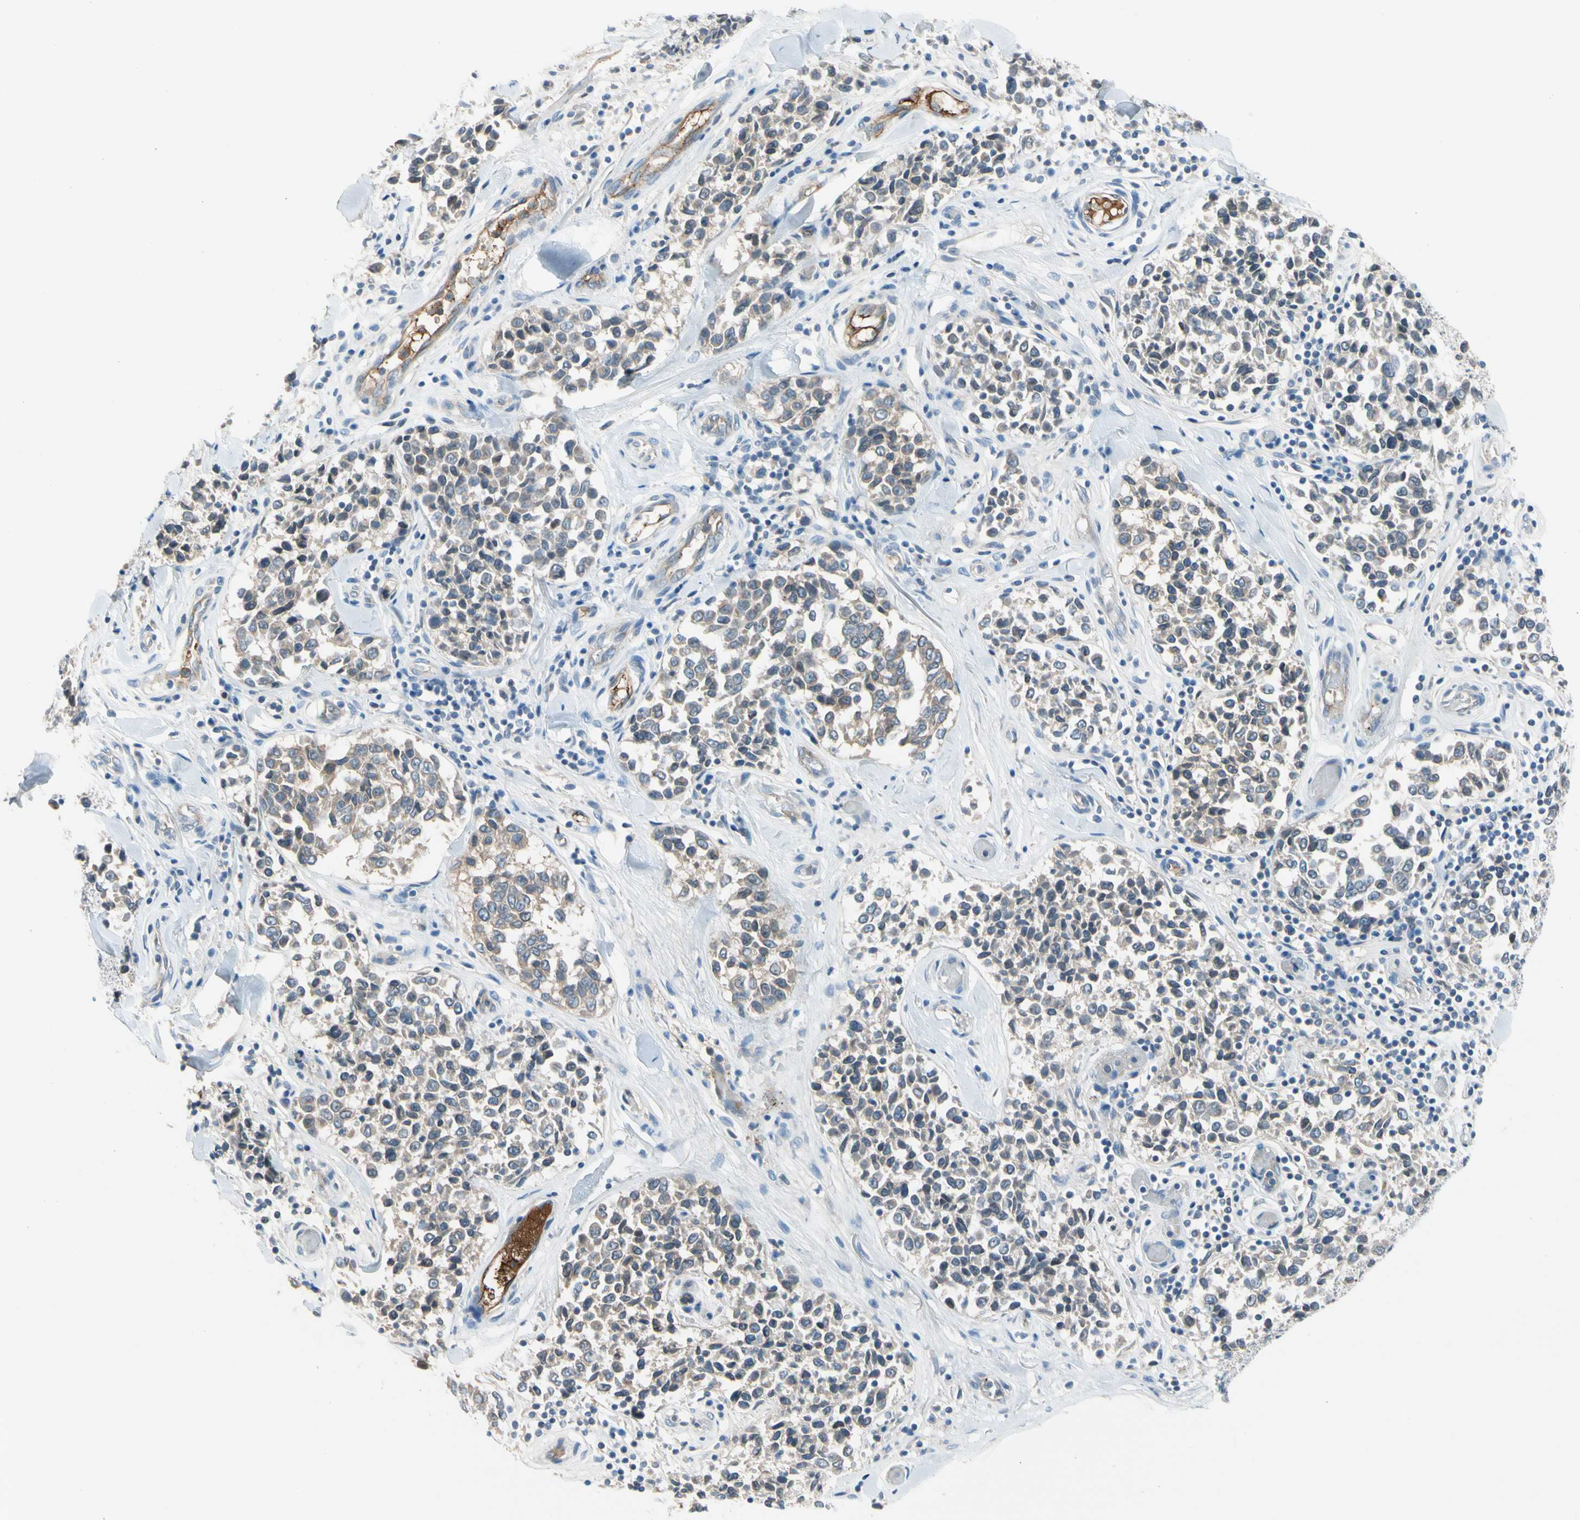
{"staining": {"intensity": "weak", "quantity": "<25%", "location": "cytoplasmic/membranous"}, "tissue": "melanoma", "cell_type": "Tumor cells", "image_type": "cancer", "snomed": [{"axis": "morphology", "description": "Malignant melanoma, NOS"}, {"axis": "topography", "description": "Skin"}], "caption": "The immunohistochemistry photomicrograph has no significant expression in tumor cells of melanoma tissue. (DAB (3,3'-diaminobenzidine) IHC with hematoxylin counter stain).", "gene": "CNDP1", "patient": {"sex": "female", "age": 64}}